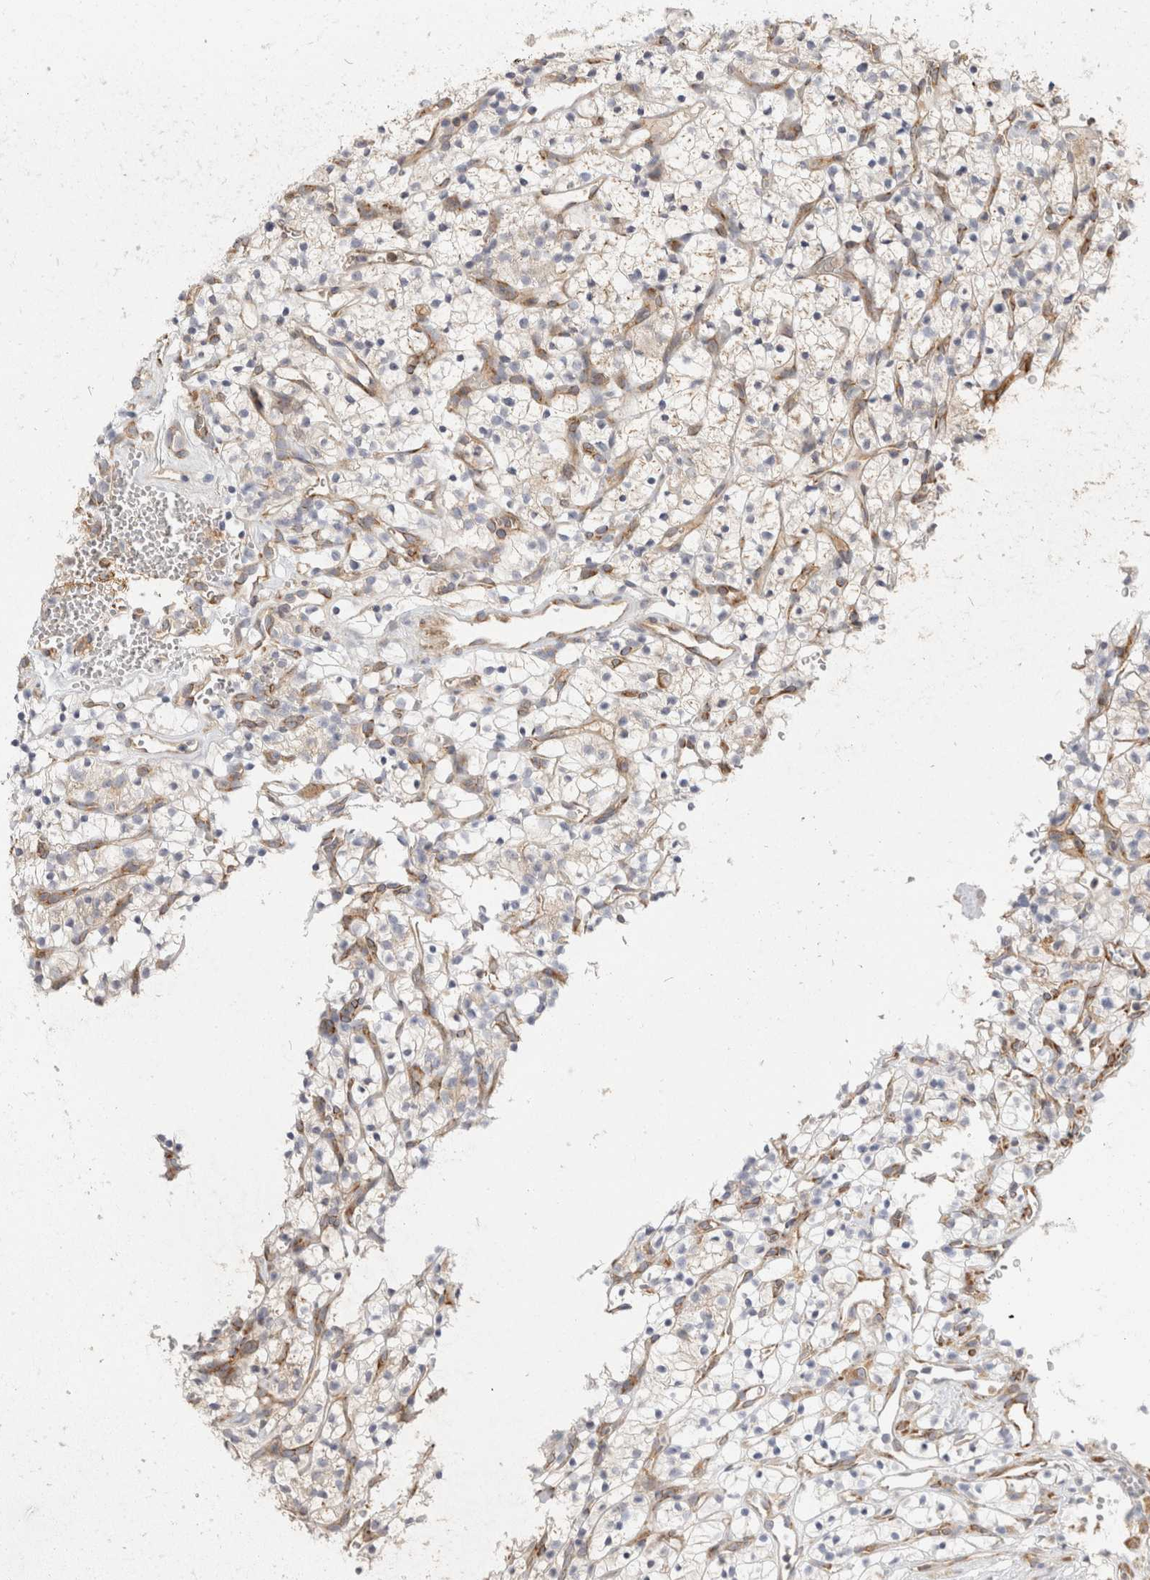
{"staining": {"intensity": "negative", "quantity": "none", "location": "none"}, "tissue": "renal cancer", "cell_type": "Tumor cells", "image_type": "cancer", "snomed": [{"axis": "morphology", "description": "Adenocarcinoma, NOS"}, {"axis": "topography", "description": "Kidney"}], "caption": "Micrograph shows no protein expression in tumor cells of renal cancer tissue.", "gene": "EIF4G3", "patient": {"sex": "female", "age": 57}}